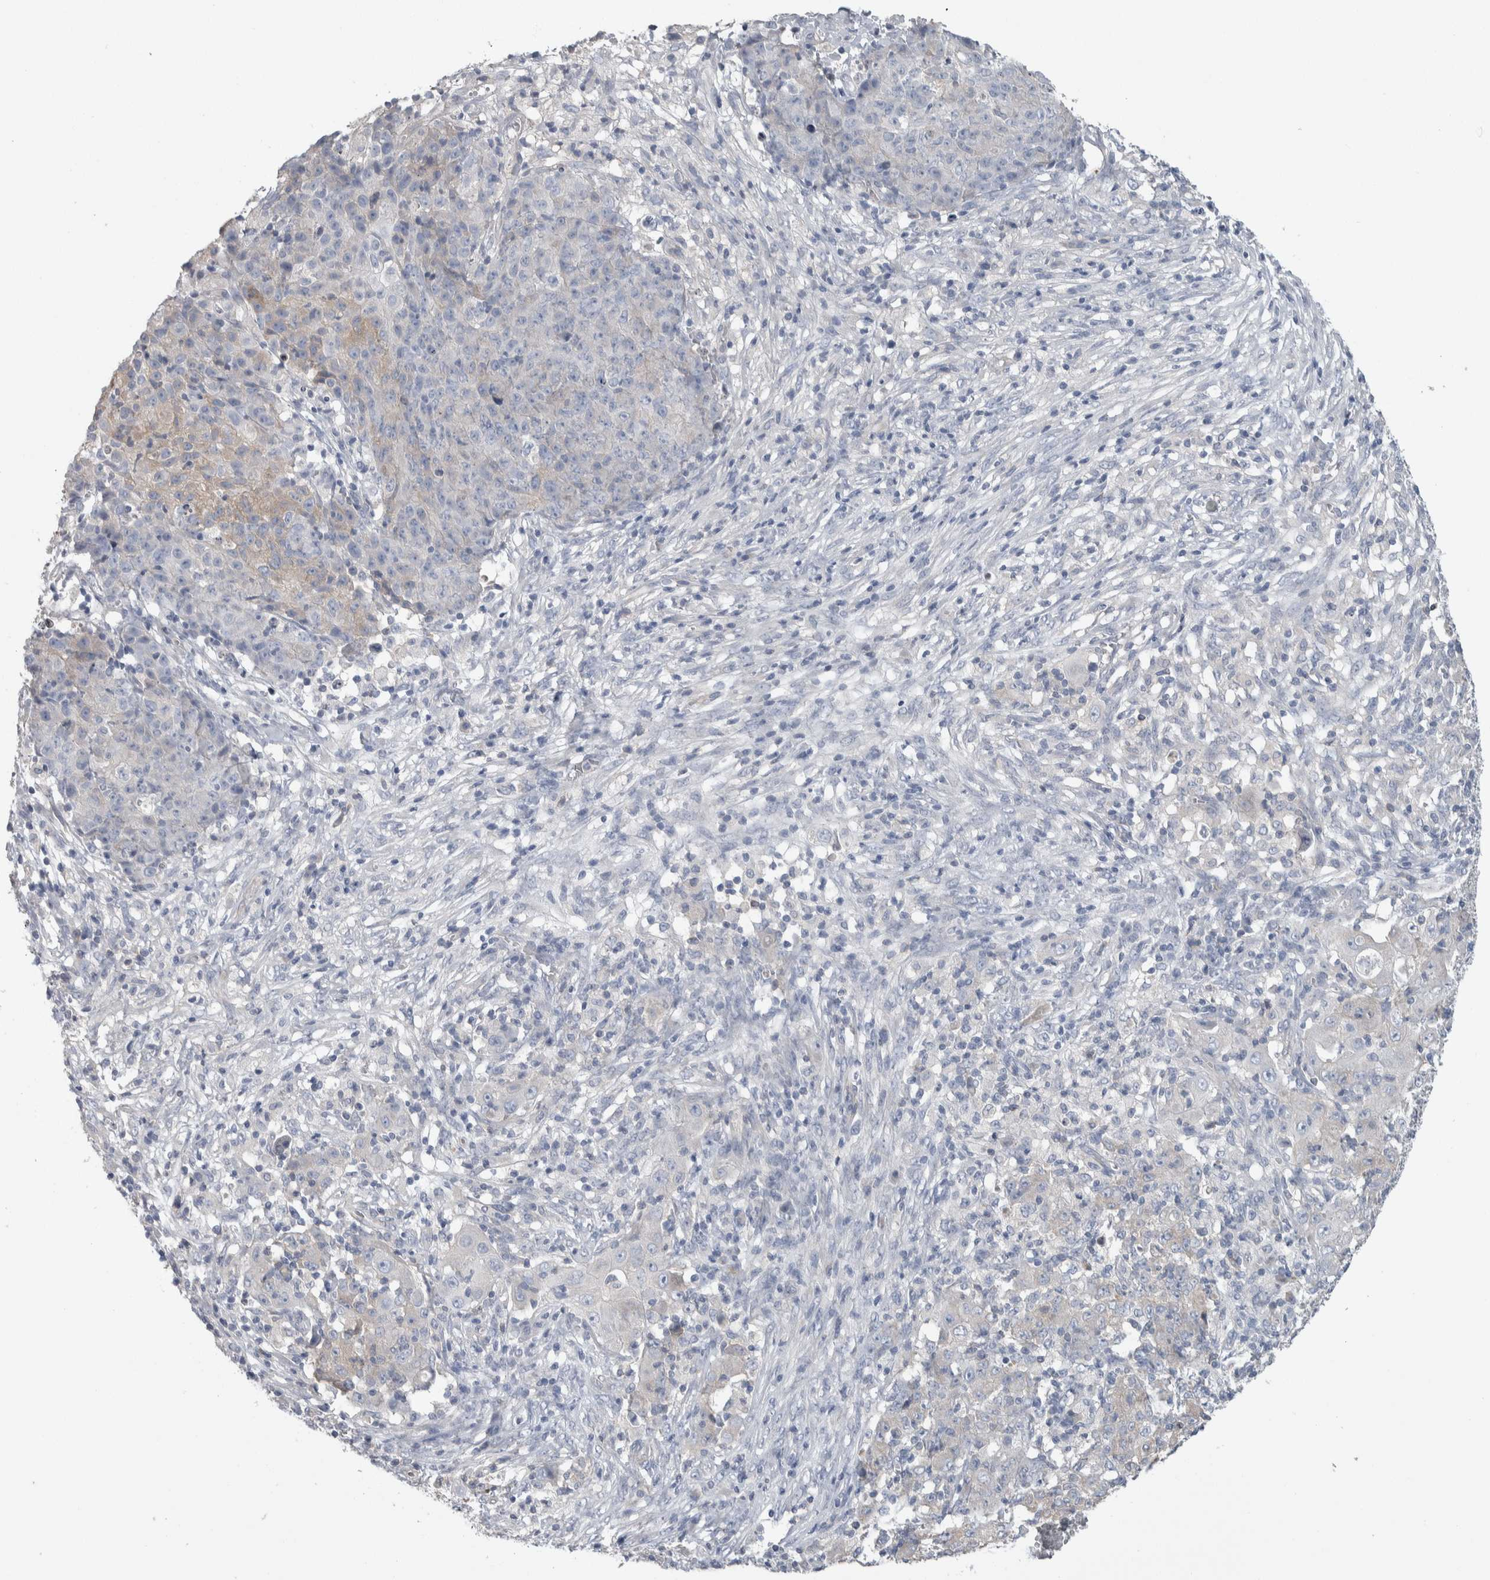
{"staining": {"intensity": "negative", "quantity": "none", "location": "none"}, "tissue": "ovarian cancer", "cell_type": "Tumor cells", "image_type": "cancer", "snomed": [{"axis": "morphology", "description": "Carcinoma, endometroid"}, {"axis": "topography", "description": "Ovary"}], "caption": "DAB (3,3'-diaminobenzidine) immunohistochemical staining of human endometroid carcinoma (ovarian) displays no significant staining in tumor cells. (DAB (3,3'-diaminobenzidine) immunohistochemistry (IHC), high magnification).", "gene": "GPHN", "patient": {"sex": "female", "age": 42}}